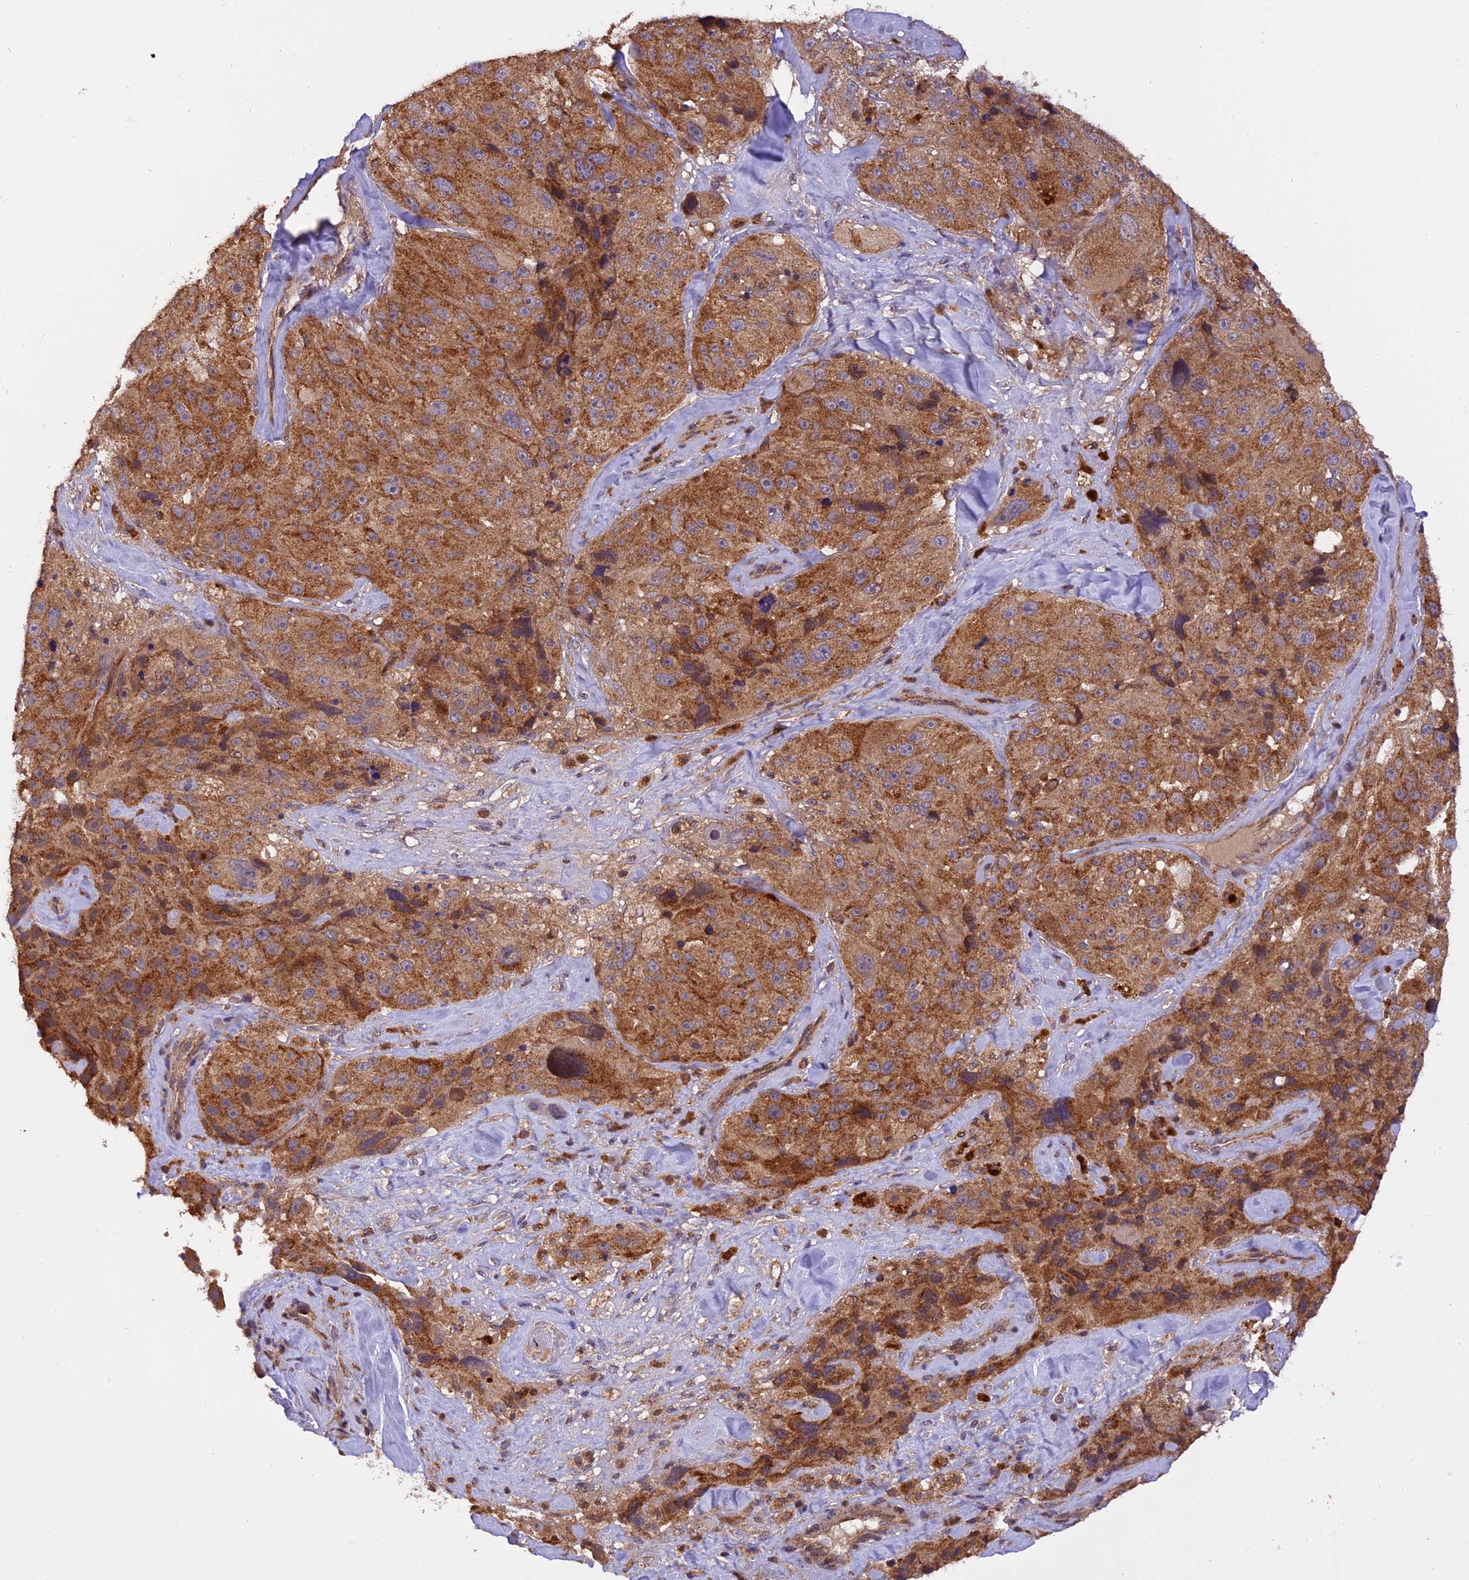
{"staining": {"intensity": "moderate", "quantity": ">75%", "location": "cytoplasmic/membranous"}, "tissue": "melanoma", "cell_type": "Tumor cells", "image_type": "cancer", "snomed": [{"axis": "morphology", "description": "Malignant melanoma, Metastatic site"}, {"axis": "topography", "description": "Lymph node"}], "caption": "The photomicrograph exhibits immunohistochemical staining of malignant melanoma (metastatic site). There is moderate cytoplasmic/membranous staining is appreciated in approximately >75% of tumor cells.", "gene": "PEX3", "patient": {"sex": "male", "age": 62}}